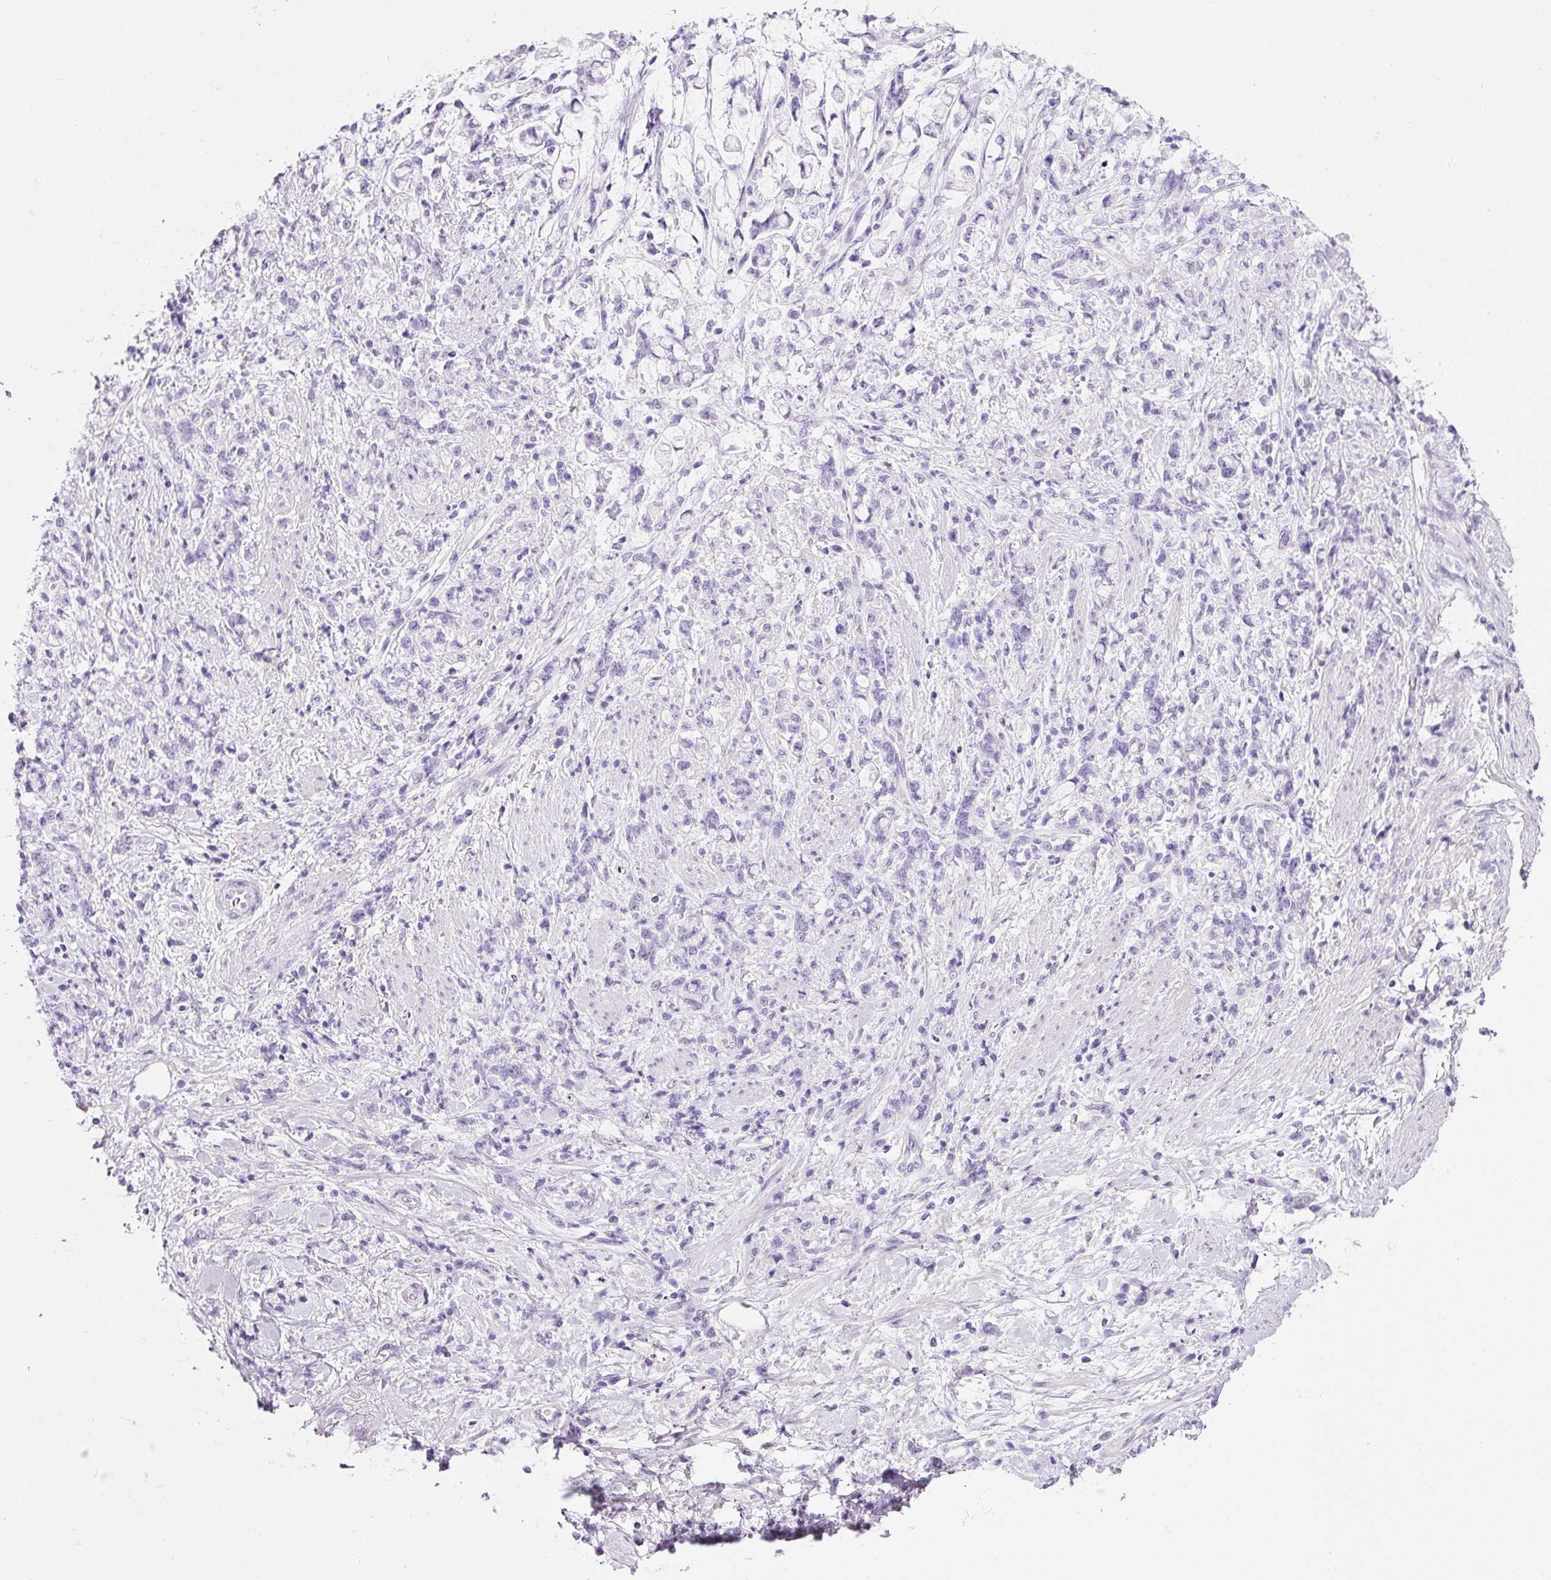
{"staining": {"intensity": "negative", "quantity": "none", "location": "none"}, "tissue": "stomach cancer", "cell_type": "Tumor cells", "image_type": "cancer", "snomed": [{"axis": "morphology", "description": "Adenocarcinoma, NOS"}, {"axis": "topography", "description": "Stomach"}], "caption": "IHC histopathology image of human adenocarcinoma (stomach) stained for a protein (brown), which shows no positivity in tumor cells.", "gene": "BSND", "patient": {"sex": "female", "age": 60}}